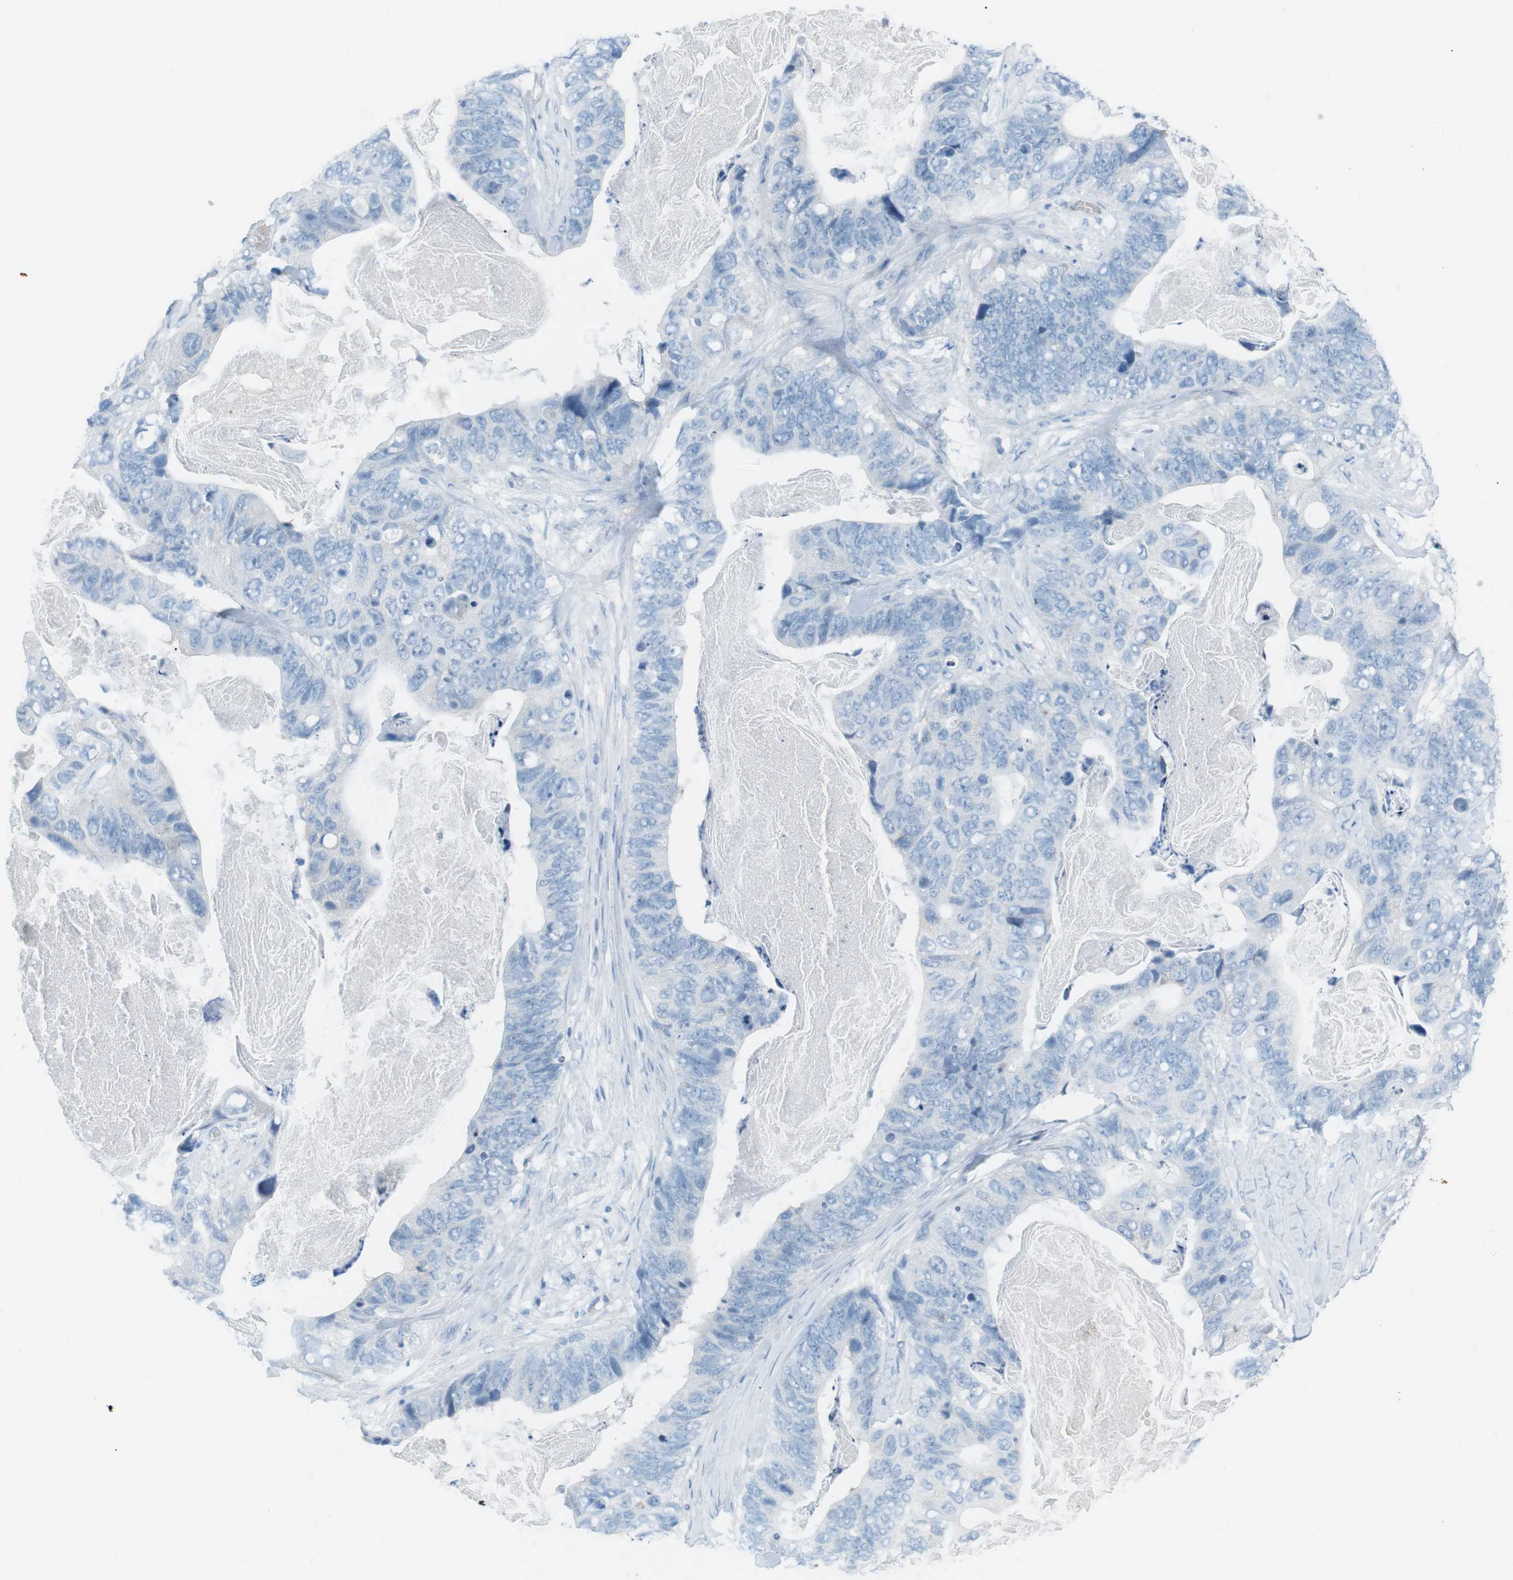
{"staining": {"intensity": "negative", "quantity": "none", "location": "none"}, "tissue": "stomach cancer", "cell_type": "Tumor cells", "image_type": "cancer", "snomed": [{"axis": "morphology", "description": "Adenocarcinoma, NOS"}, {"axis": "topography", "description": "Stomach"}], "caption": "Adenocarcinoma (stomach) was stained to show a protein in brown. There is no significant positivity in tumor cells. (DAB (3,3'-diaminobenzidine) immunohistochemistry (IHC) with hematoxylin counter stain).", "gene": "VAMP1", "patient": {"sex": "female", "age": 89}}